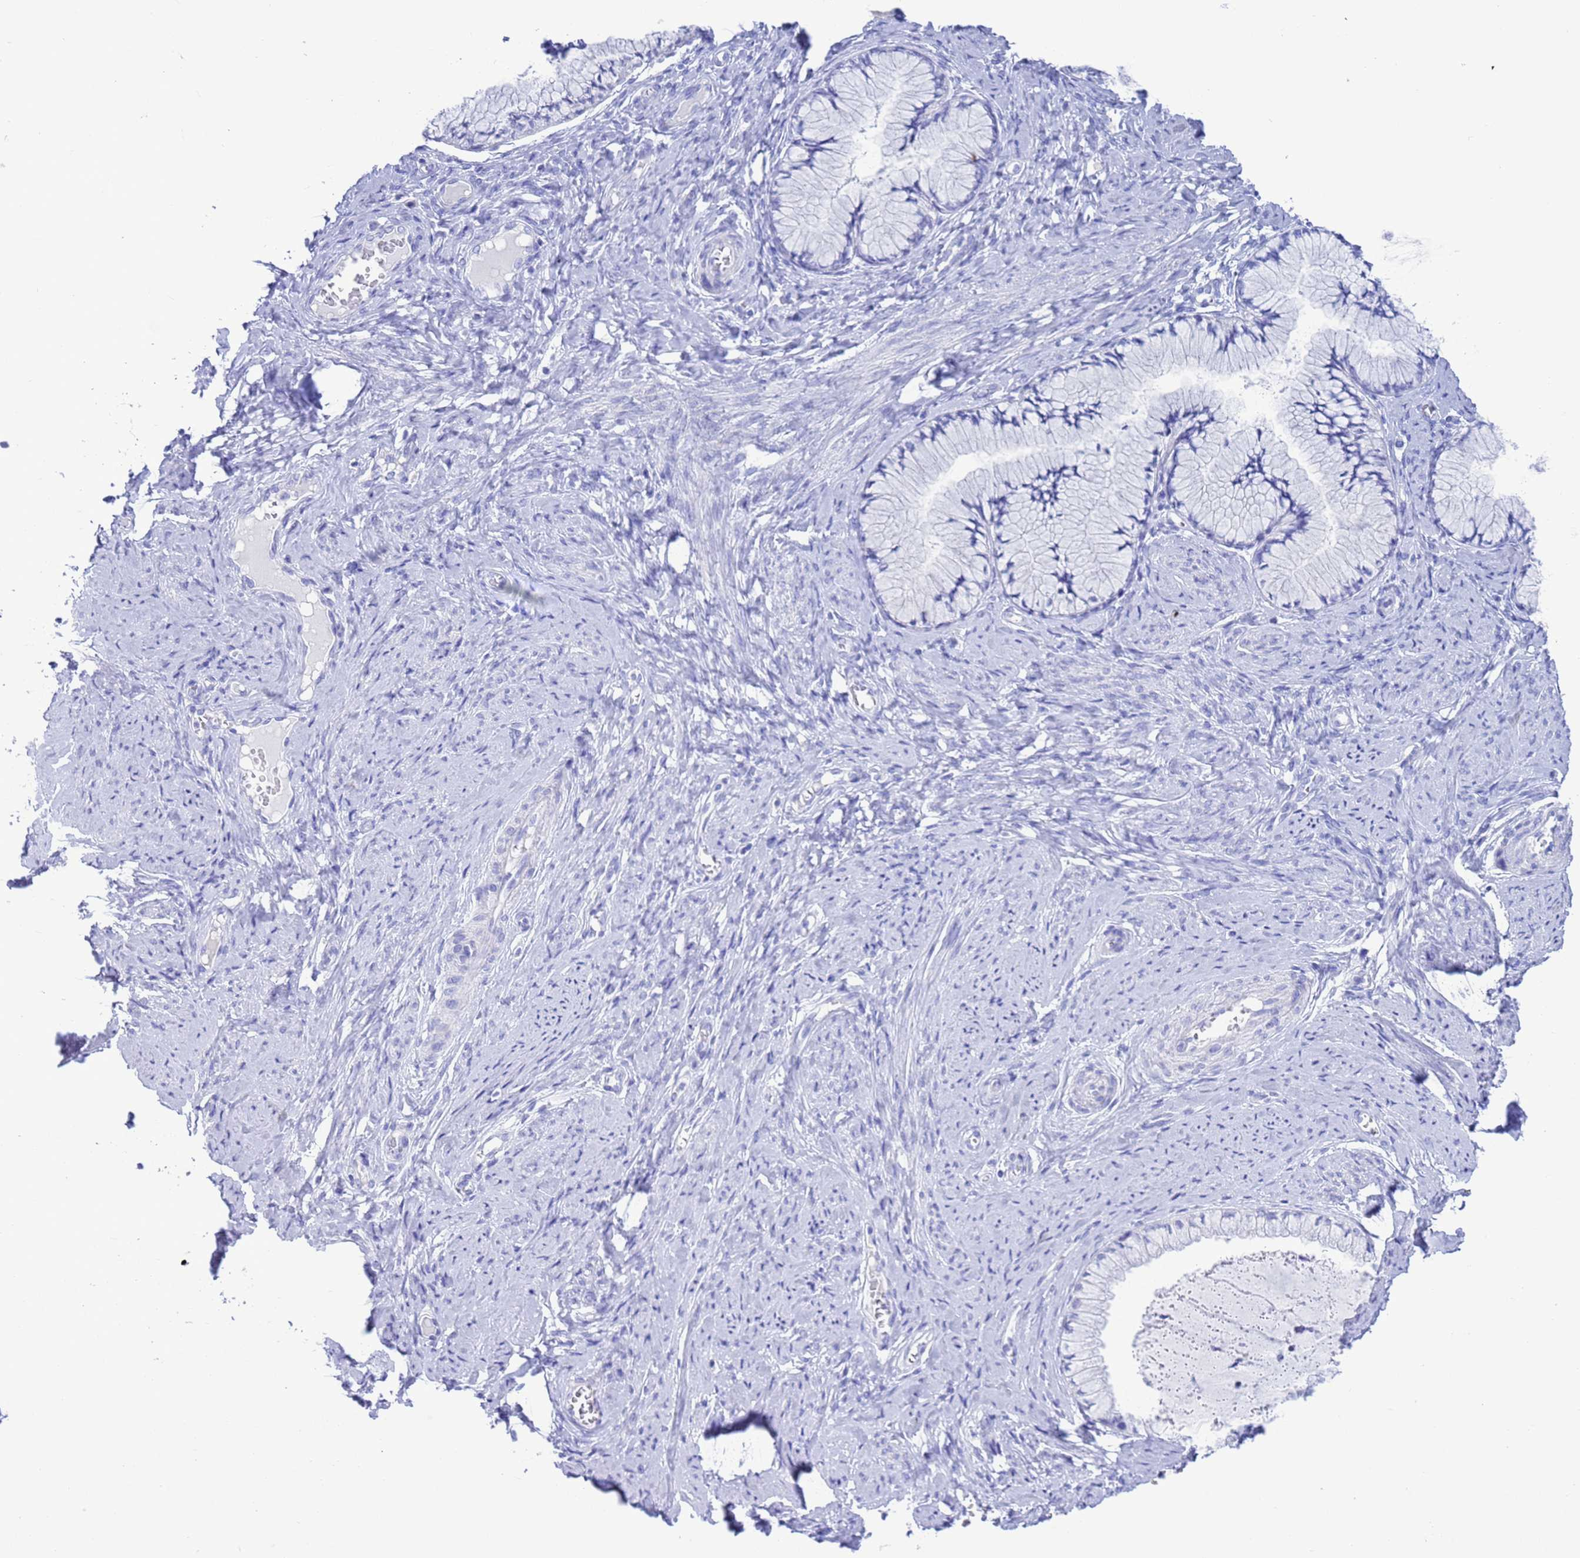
{"staining": {"intensity": "negative", "quantity": "none", "location": "none"}, "tissue": "cervix", "cell_type": "Glandular cells", "image_type": "normal", "snomed": [{"axis": "morphology", "description": "Normal tissue, NOS"}, {"axis": "topography", "description": "Cervix"}], "caption": "DAB (3,3'-diaminobenzidine) immunohistochemical staining of benign cervix displays no significant staining in glandular cells.", "gene": "GSTM1", "patient": {"sex": "female", "age": 42}}